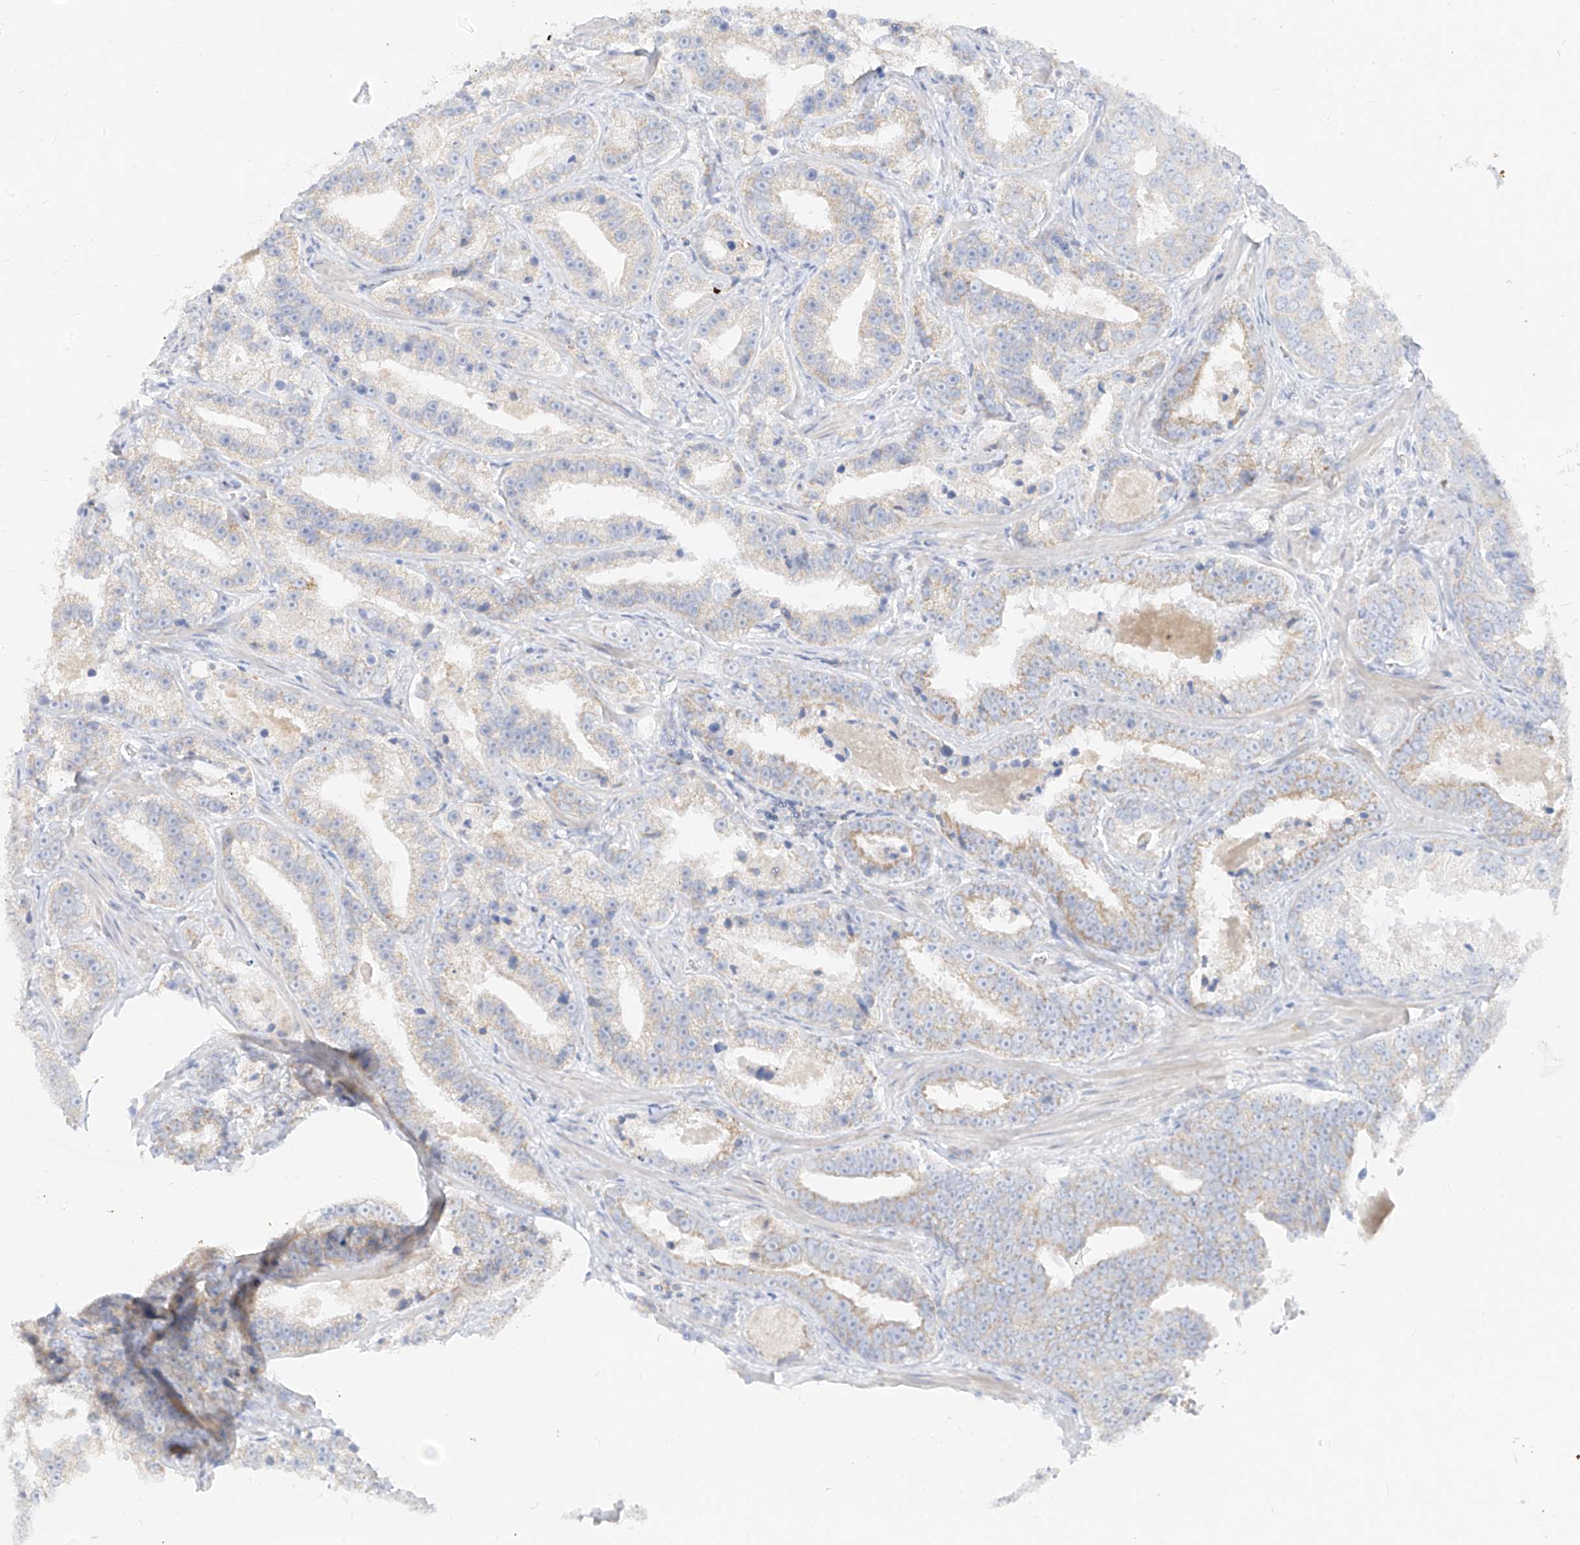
{"staining": {"intensity": "weak", "quantity": "25%-75%", "location": "cytoplasmic/membranous"}, "tissue": "prostate cancer", "cell_type": "Tumor cells", "image_type": "cancer", "snomed": [{"axis": "morphology", "description": "Adenocarcinoma, High grade"}, {"axis": "topography", "description": "Prostate"}], "caption": "IHC image of neoplastic tissue: prostate cancer (adenocarcinoma (high-grade)) stained using immunohistochemistry shows low levels of weak protein expression localized specifically in the cytoplasmic/membranous of tumor cells, appearing as a cytoplasmic/membranous brown color.", "gene": "ETHE1", "patient": {"sex": "male", "age": 62}}